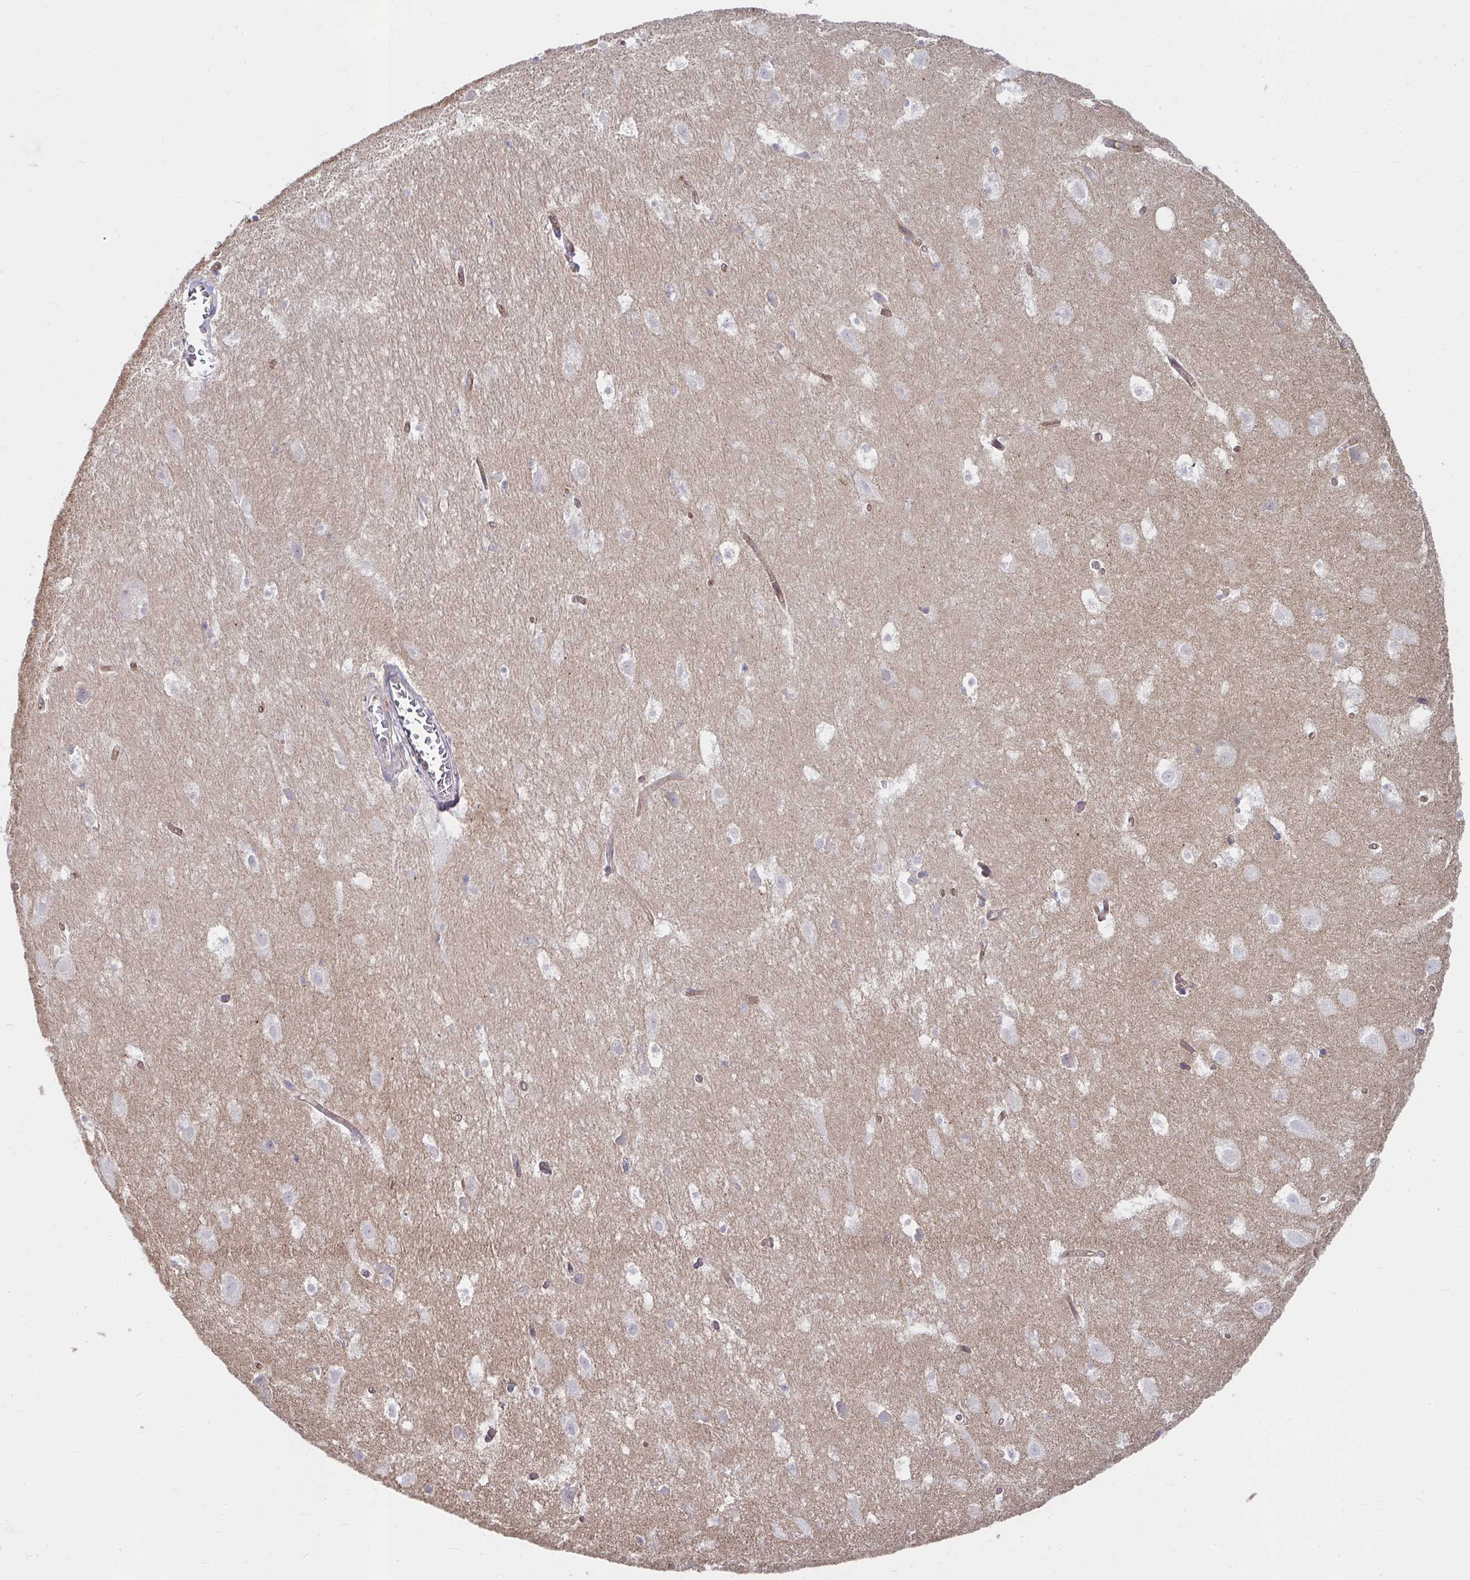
{"staining": {"intensity": "negative", "quantity": "none", "location": "none"}, "tissue": "hippocampus", "cell_type": "Glial cells", "image_type": "normal", "snomed": [{"axis": "morphology", "description": "Normal tissue, NOS"}, {"axis": "topography", "description": "Hippocampus"}], "caption": "The IHC histopathology image has no significant expression in glial cells of hippocampus.", "gene": "MUS81", "patient": {"sex": "female", "age": 52}}